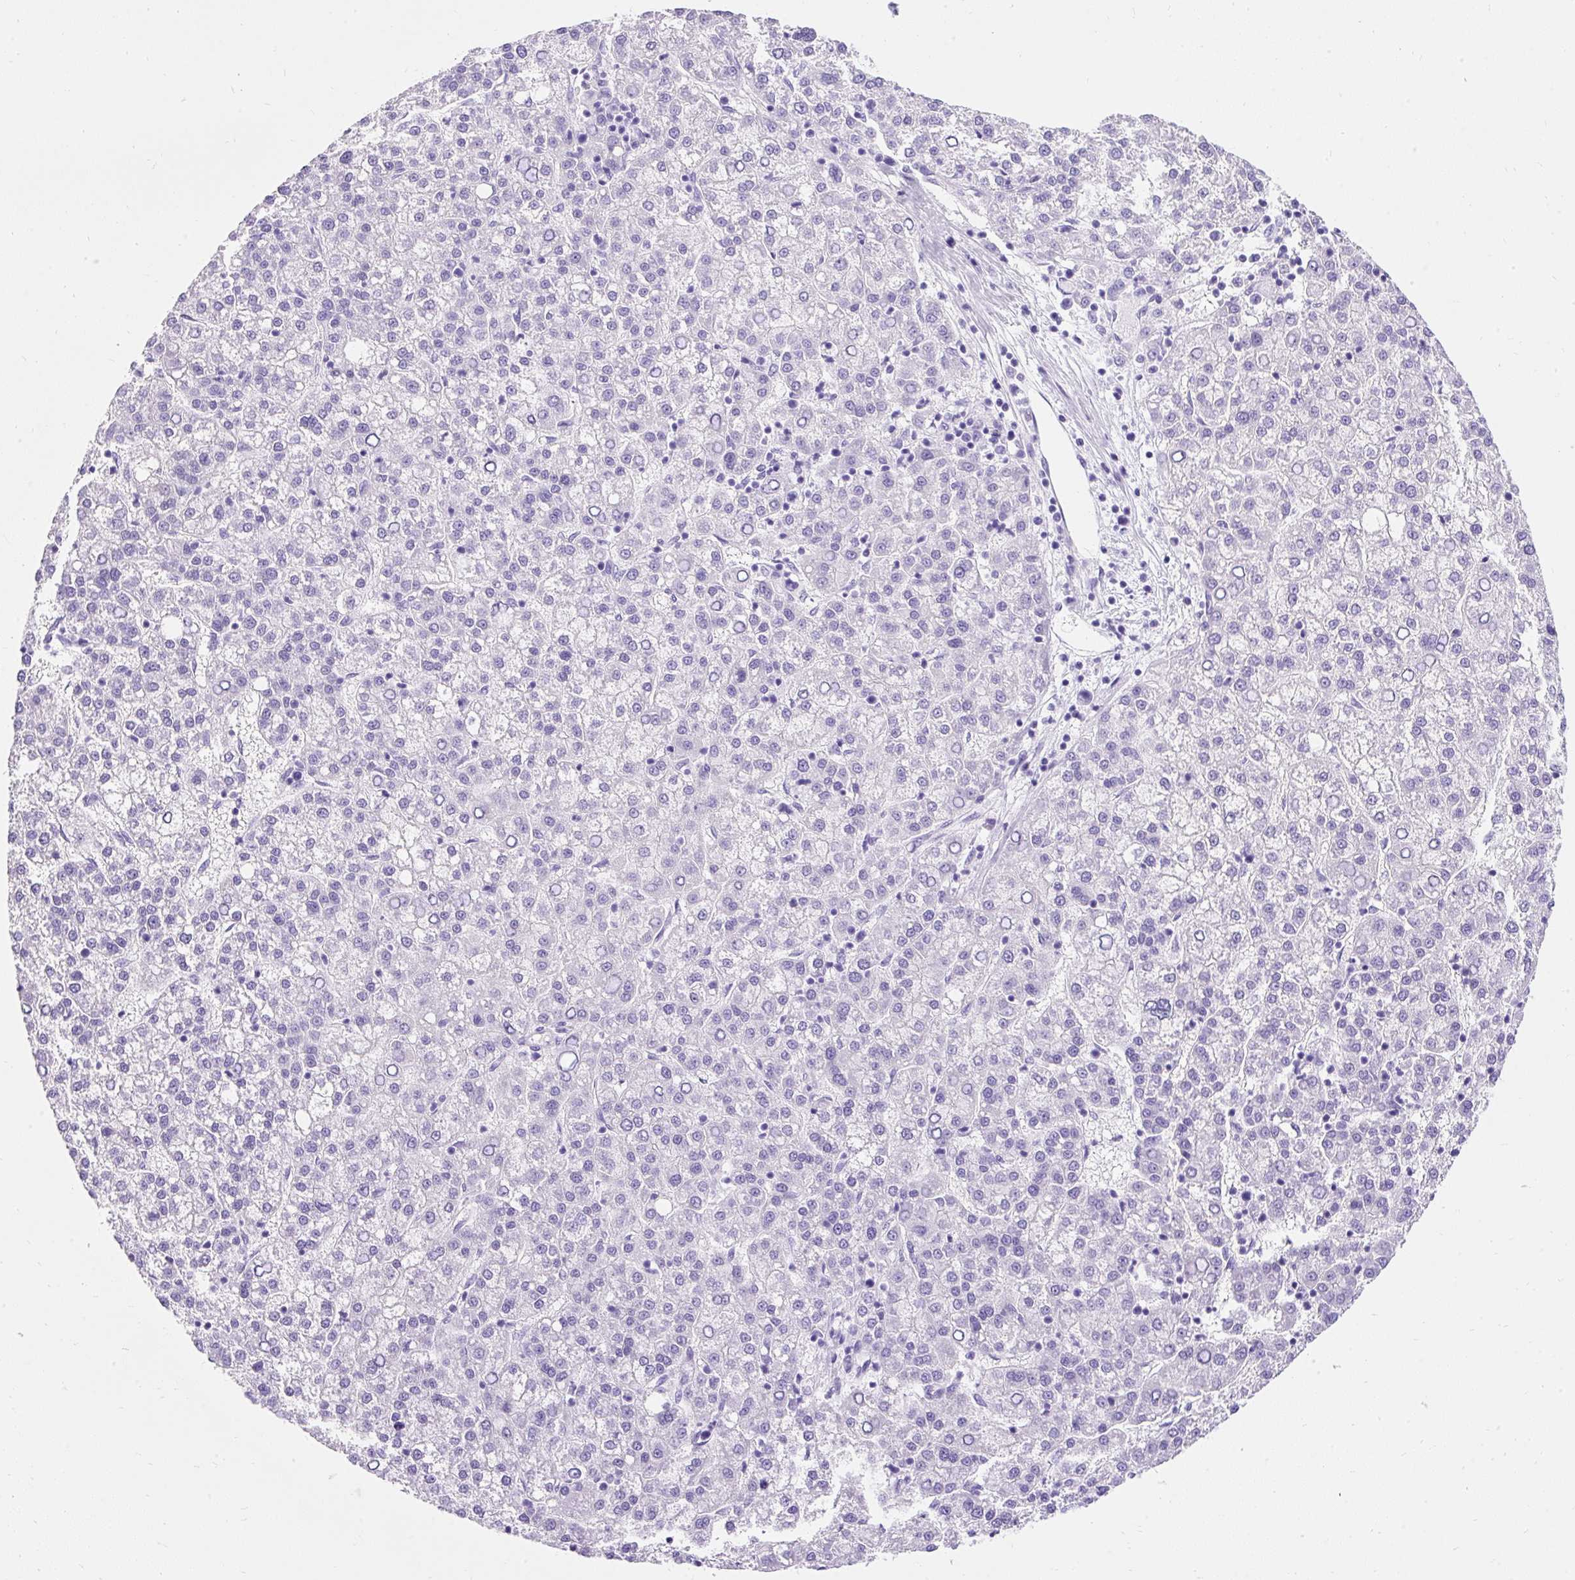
{"staining": {"intensity": "negative", "quantity": "none", "location": "none"}, "tissue": "liver cancer", "cell_type": "Tumor cells", "image_type": "cancer", "snomed": [{"axis": "morphology", "description": "Carcinoma, Hepatocellular, NOS"}, {"axis": "topography", "description": "Liver"}], "caption": "DAB (3,3'-diaminobenzidine) immunohistochemical staining of liver cancer displays no significant expression in tumor cells.", "gene": "PVALB", "patient": {"sex": "female", "age": 58}}